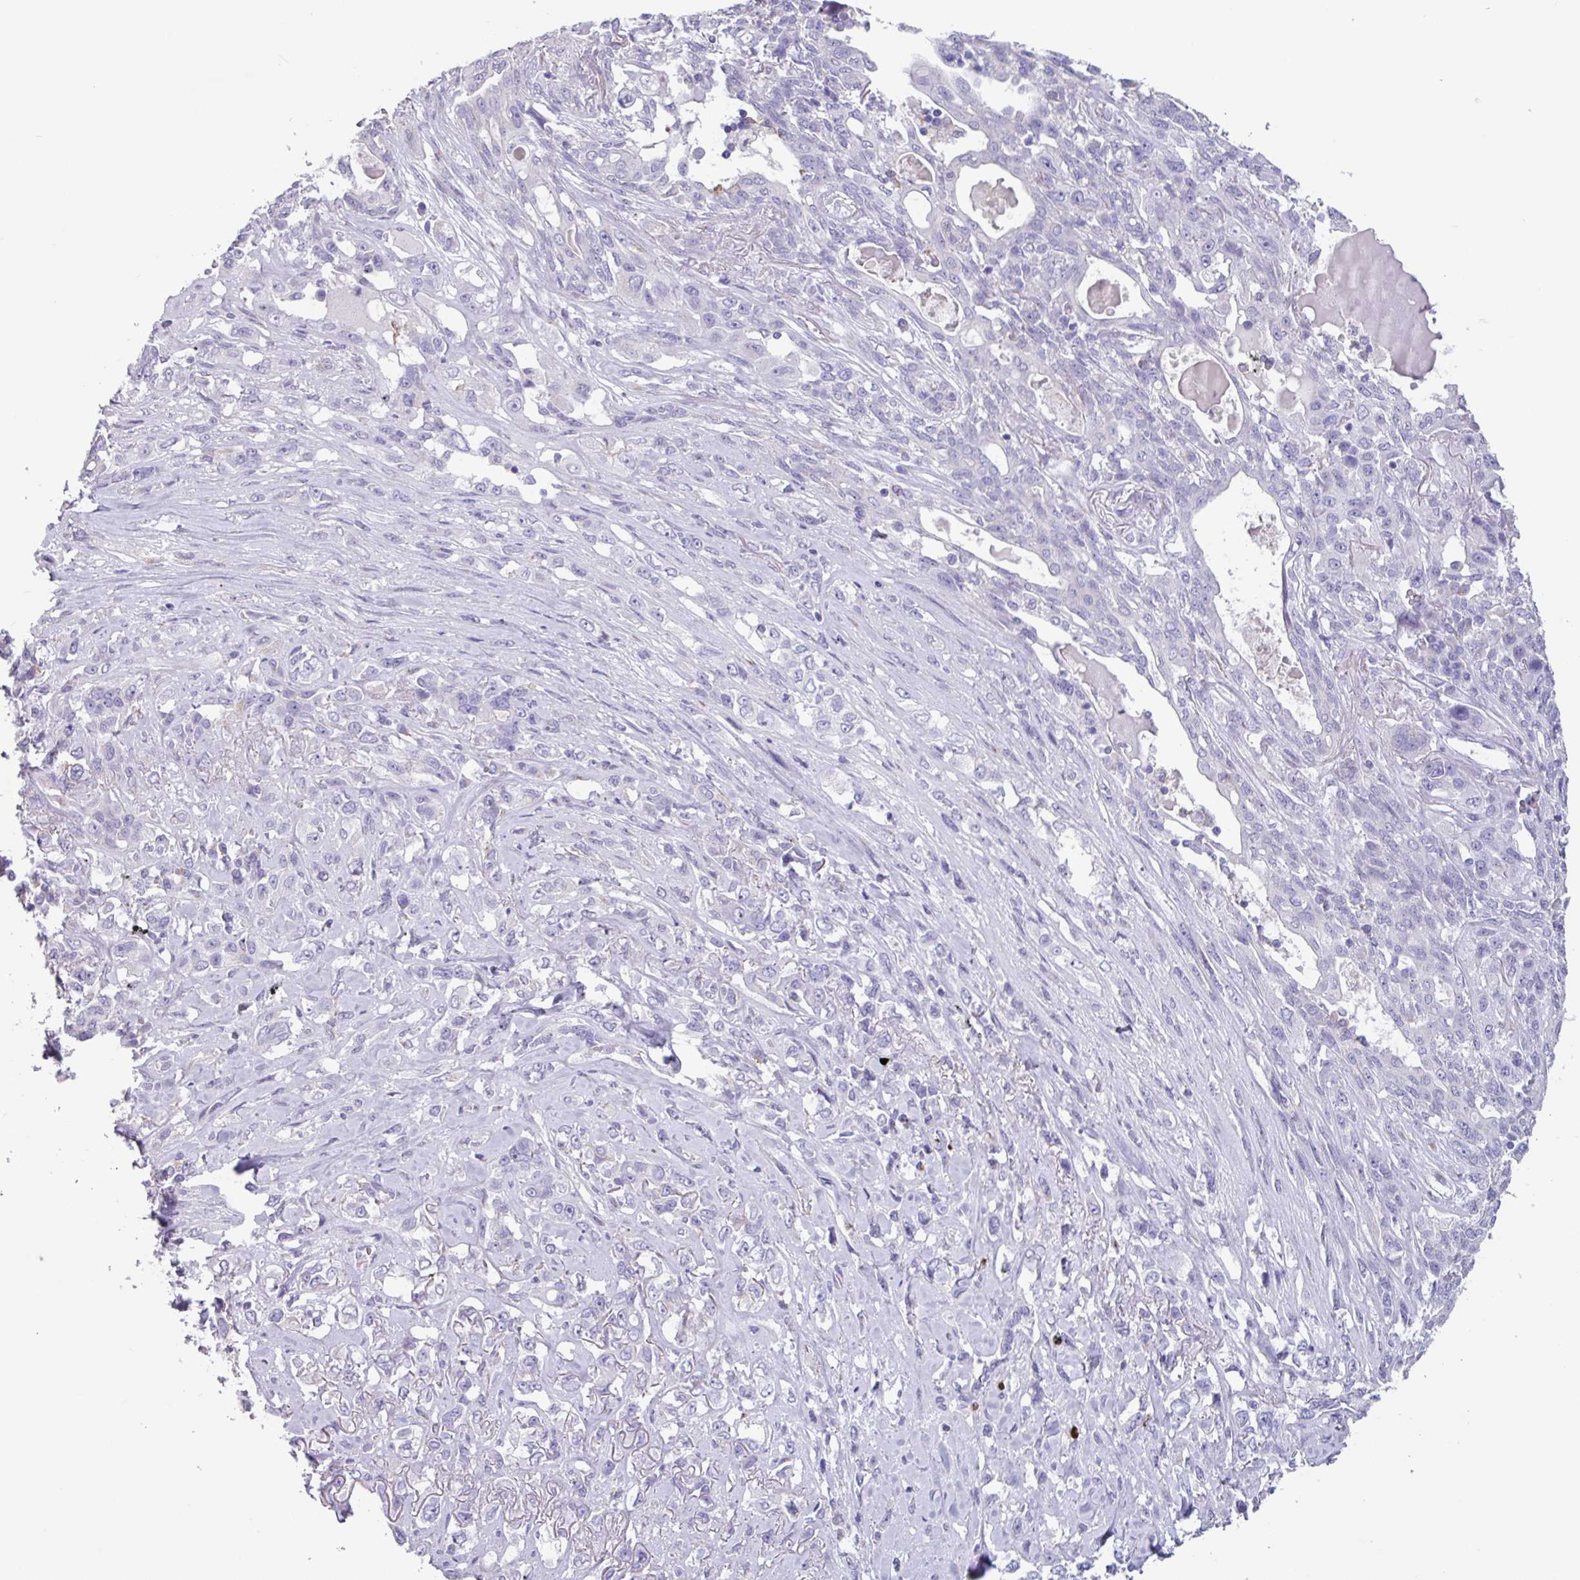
{"staining": {"intensity": "negative", "quantity": "none", "location": "none"}, "tissue": "lung cancer", "cell_type": "Tumor cells", "image_type": "cancer", "snomed": [{"axis": "morphology", "description": "Squamous cell carcinoma, NOS"}, {"axis": "topography", "description": "Lung"}], "caption": "This is an IHC histopathology image of lung cancer (squamous cell carcinoma). There is no positivity in tumor cells.", "gene": "ADGRE1", "patient": {"sex": "female", "age": 70}}